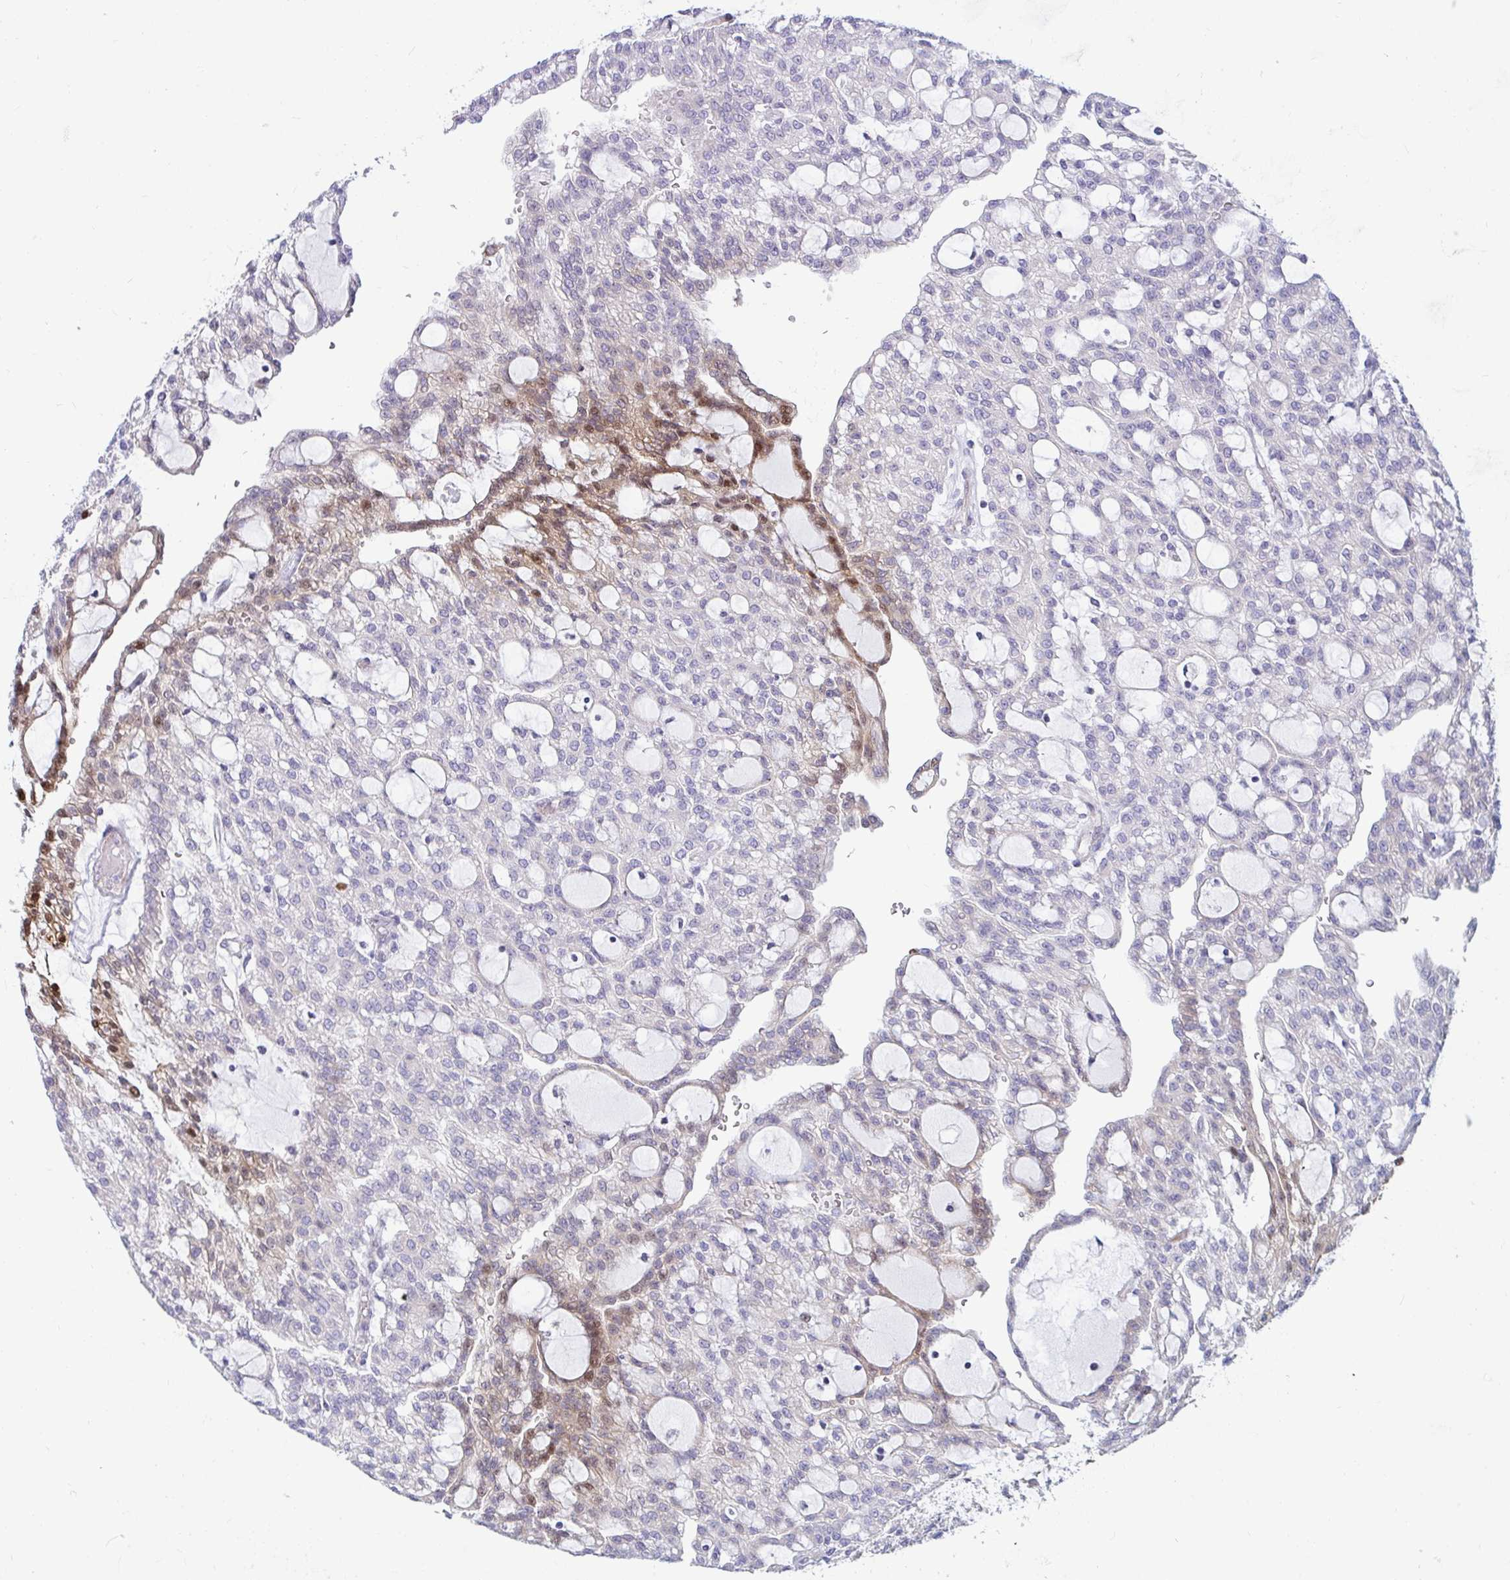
{"staining": {"intensity": "moderate", "quantity": "<25%", "location": "cytoplasmic/membranous,nuclear"}, "tissue": "renal cancer", "cell_type": "Tumor cells", "image_type": "cancer", "snomed": [{"axis": "morphology", "description": "Adenocarcinoma, NOS"}, {"axis": "topography", "description": "Kidney"}], "caption": "Renal cancer (adenocarcinoma) stained with a brown dye exhibits moderate cytoplasmic/membranous and nuclear positive expression in about <25% of tumor cells.", "gene": "TFPI2", "patient": {"sex": "male", "age": 63}}